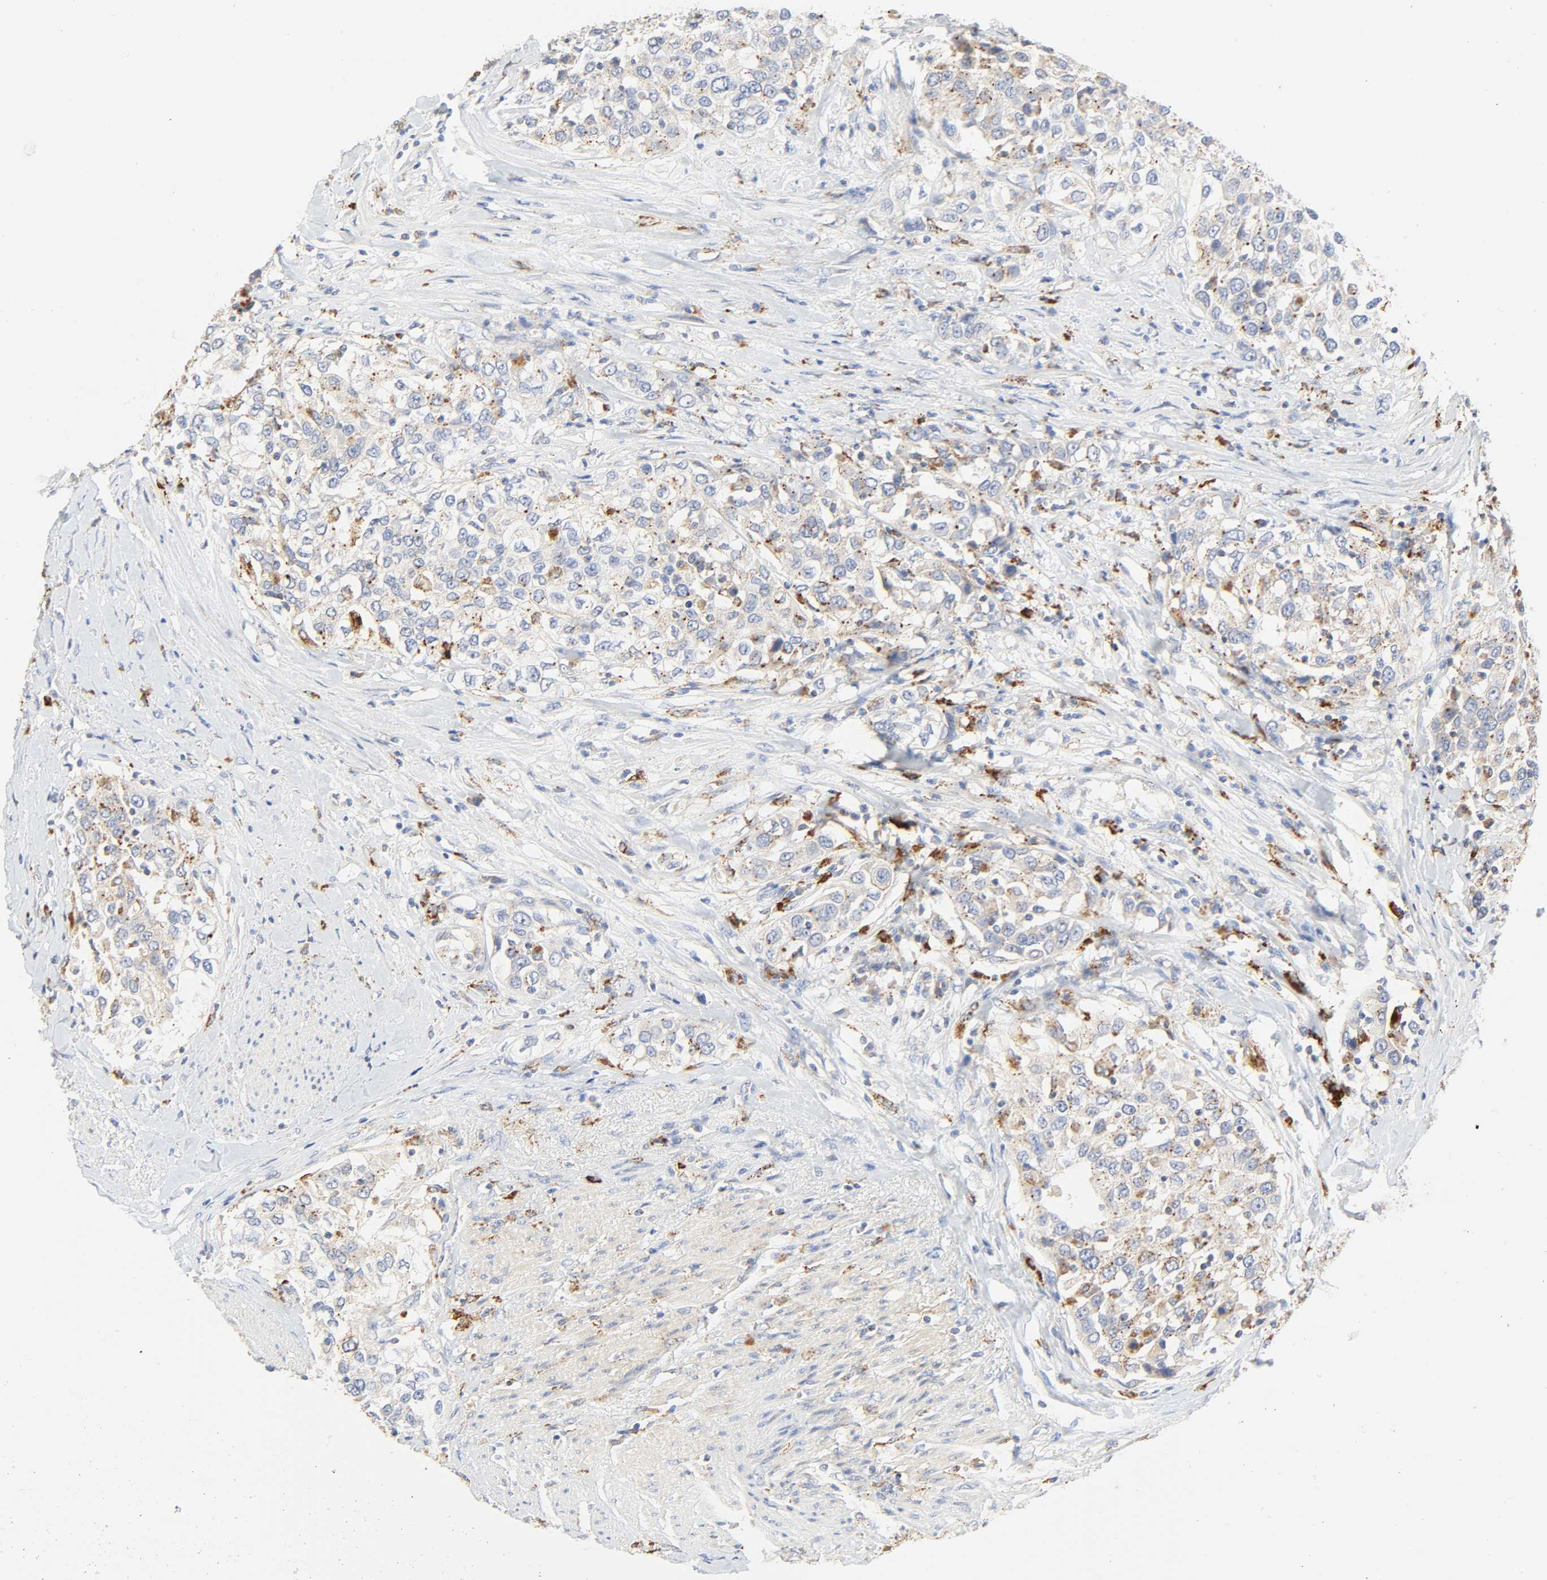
{"staining": {"intensity": "moderate", "quantity": "25%-75%", "location": "cytoplasmic/membranous"}, "tissue": "urothelial cancer", "cell_type": "Tumor cells", "image_type": "cancer", "snomed": [{"axis": "morphology", "description": "Urothelial carcinoma, High grade"}, {"axis": "topography", "description": "Urinary bladder"}], "caption": "High-power microscopy captured an IHC micrograph of urothelial carcinoma (high-grade), revealing moderate cytoplasmic/membranous positivity in approximately 25%-75% of tumor cells.", "gene": "CAMK2A", "patient": {"sex": "female", "age": 80}}